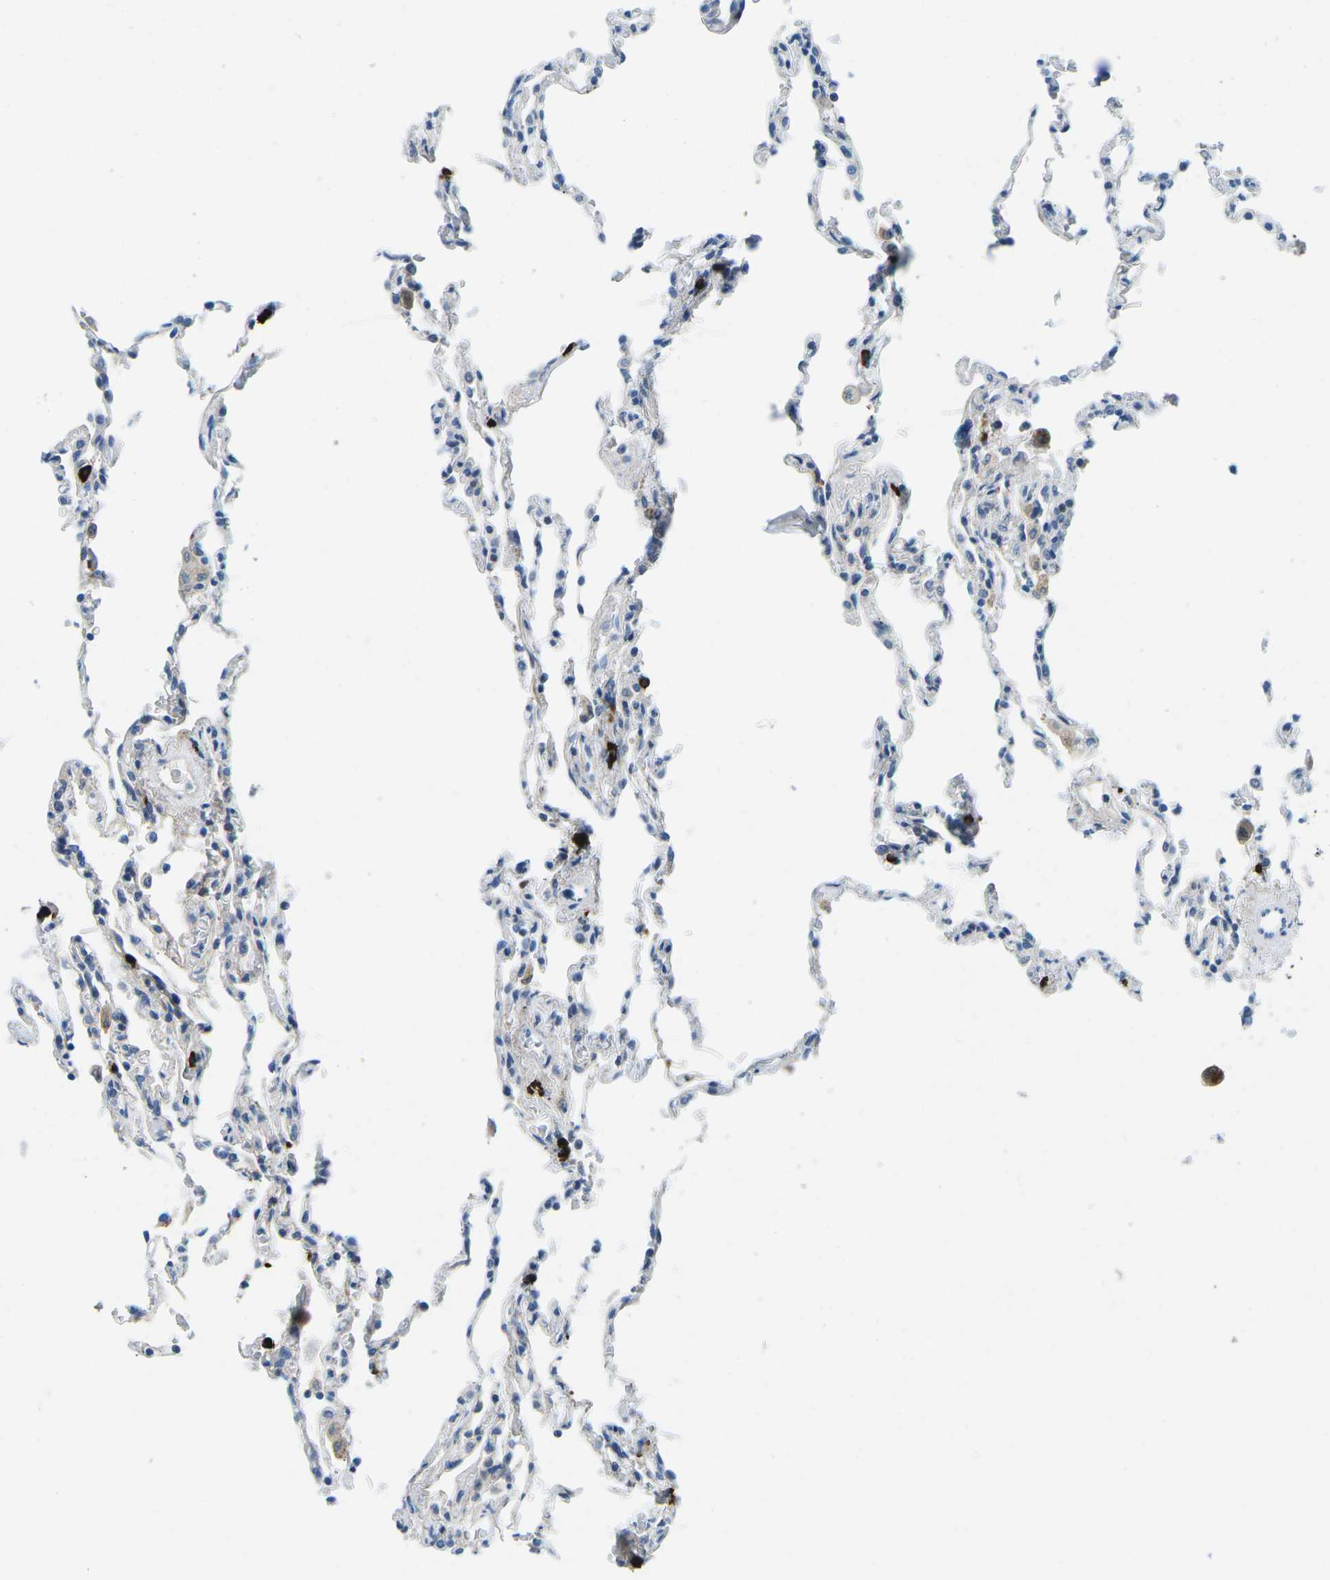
{"staining": {"intensity": "negative", "quantity": "none", "location": "none"}, "tissue": "lung", "cell_type": "Alveolar cells", "image_type": "normal", "snomed": [{"axis": "morphology", "description": "Normal tissue, NOS"}, {"axis": "topography", "description": "Lung"}], "caption": "Photomicrograph shows no significant protein expression in alveolar cells of benign lung.", "gene": "CFB", "patient": {"sex": "male", "age": 59}}